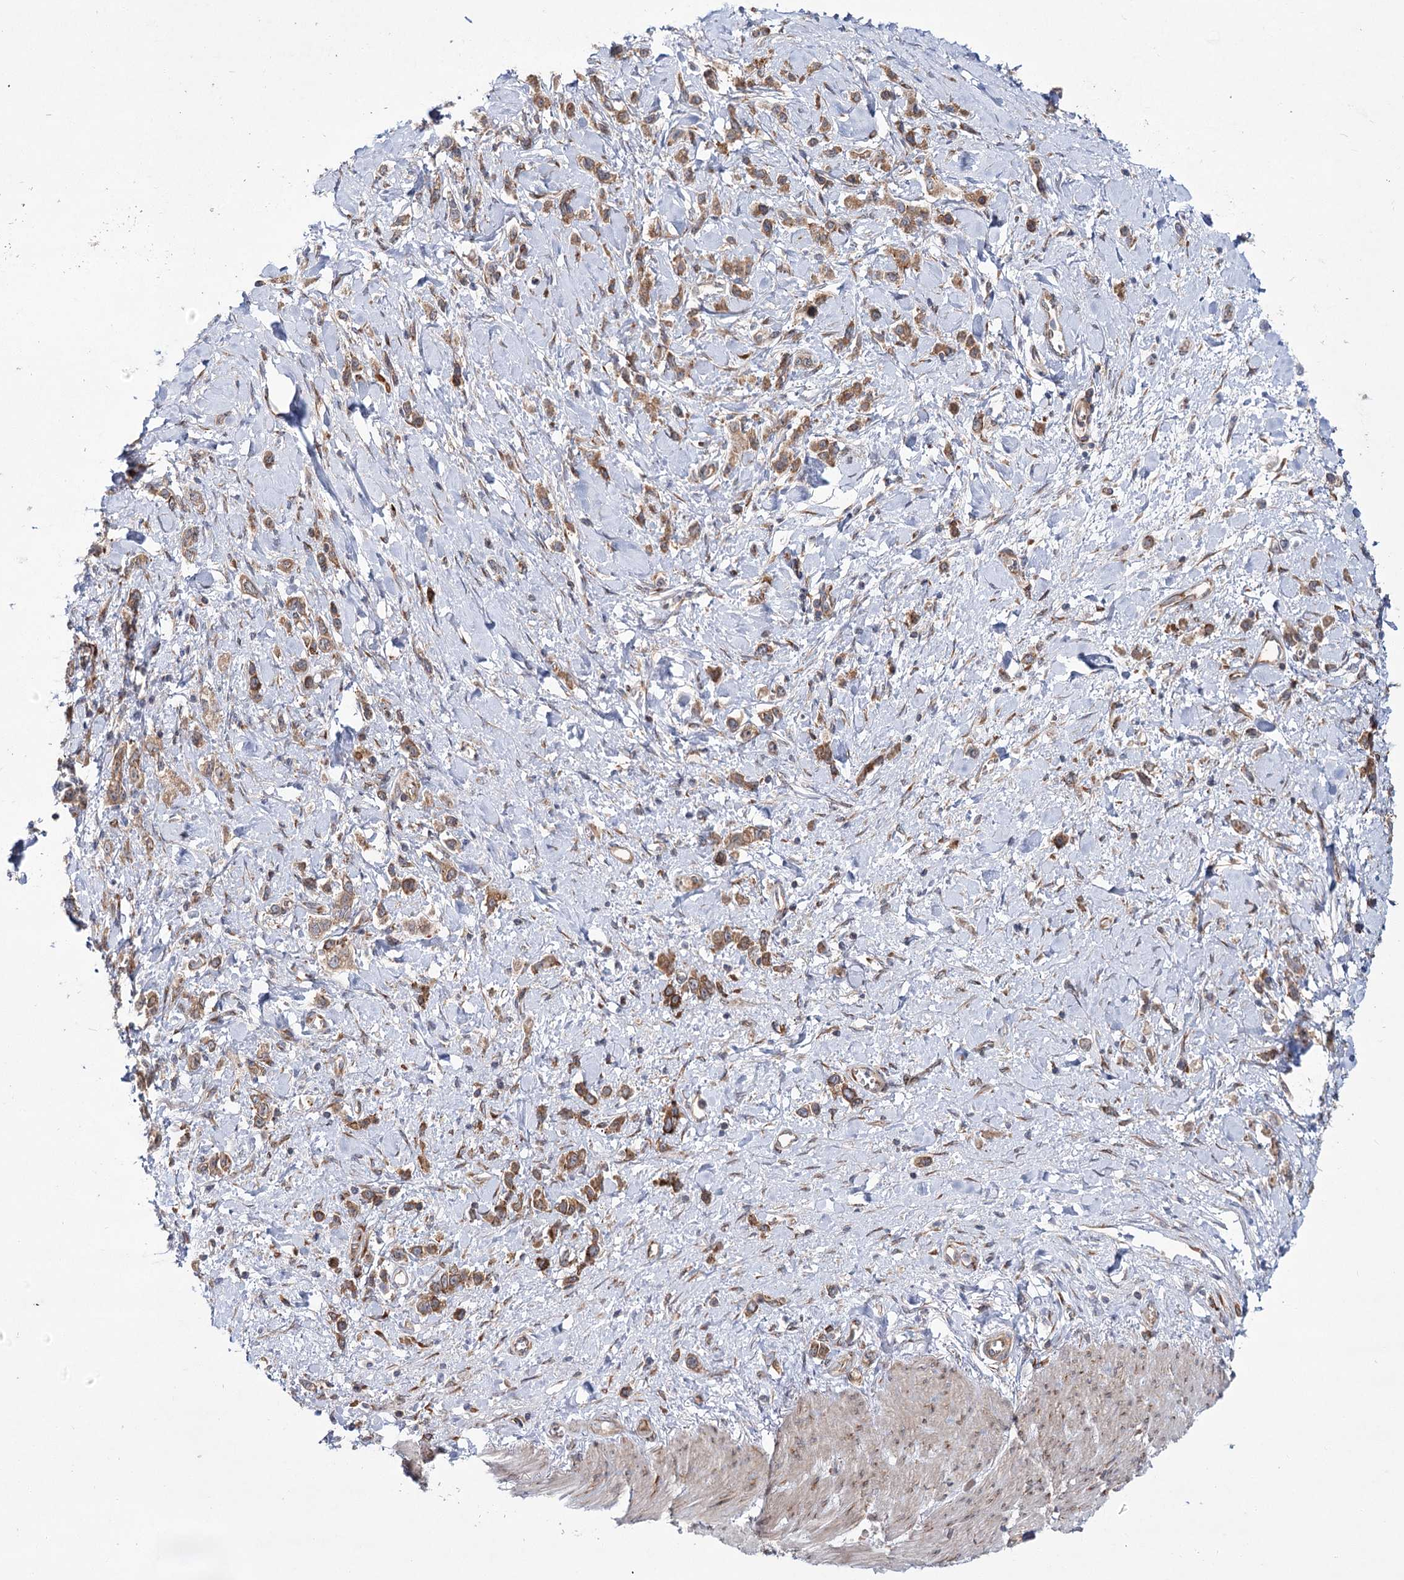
{"staining": {"intensity": "moderate", "quantity": ">75%", "location": "cytoplasmic/membranous"}, "tissue": "stomach cancer", "cell_type": "Tumor cells", "image_type": "cancer", "snomed": [{"axis": "morphology", "description": "Normal tissue, NOS"}, {"axis": "morphology", "description": "Adenocarcinoma, NOS"}, {"axis": "topography", "description": "Stomach, upper"}, {"axis": "topography", "description": "Stomach"}], "caption": "Stomach adenocarcinoma tissue displays moderate cytoplasmic/membranous expression in approximately >75% of tumor cells, visualized by immunohistochemistry.", "gene": "VWA2", "patient": {"sex": "female", "age": 65}}